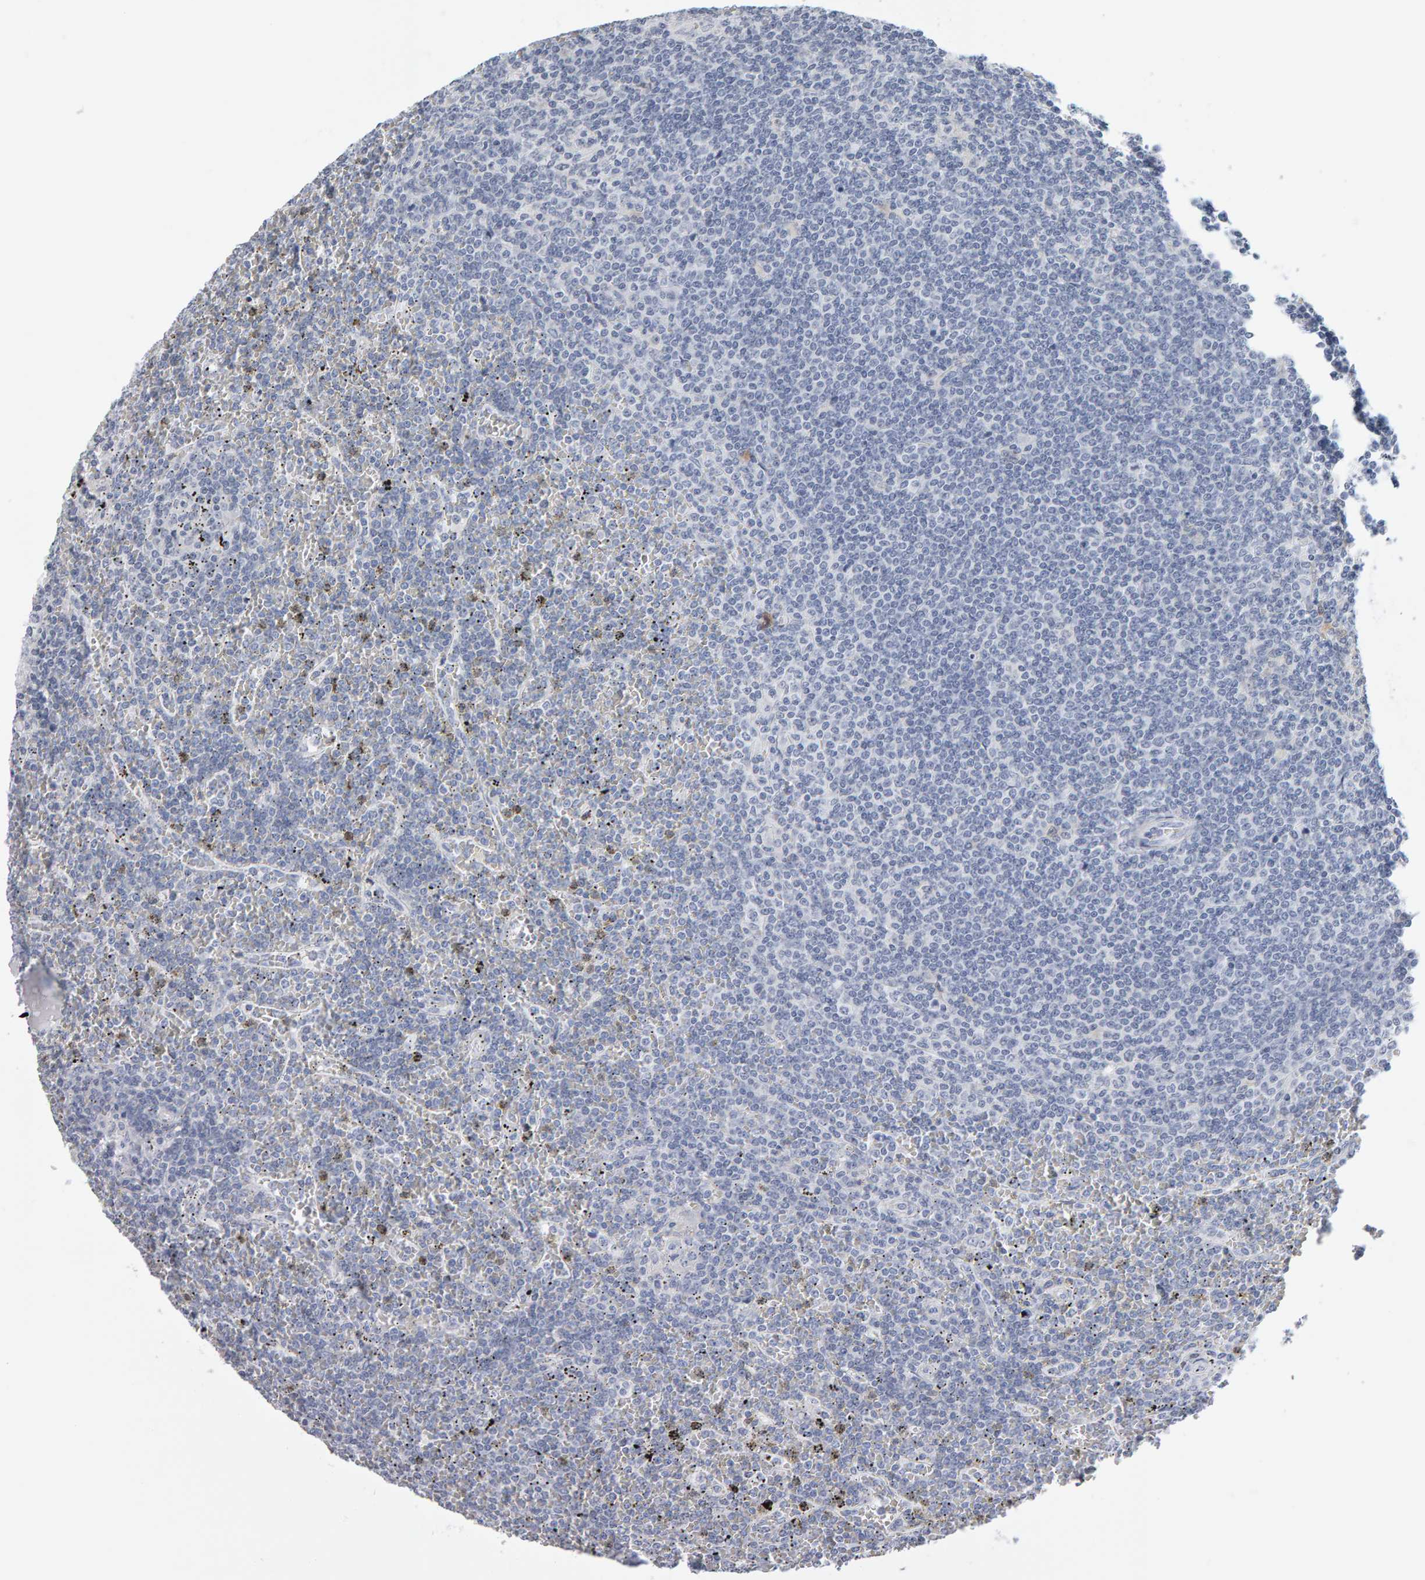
{"staining": {"intensity": "negative", "quantity": "none", "location": "none"}, "tissue": "lymphoma", "cell_type": "Tumor cells", "image_type": "cancer", "snomed": [{"axis": "morphology", "description": "Malignant lymphoma, non-Hodgkin's type, Low grade"}, {"axis": "topography", "description": "Spleen"}], "caption": "High magnification brightfield microscopy of low-grade malignant lymphoma, non-Hodgkin's type stained with DAB (3,3'-diaminobenzidine) (brown) and counterstained with hematoxylin (blue): tumor cells show no significant positivity.", "gene": "CTH", "patient": {"sex": "female", "age": 19}}